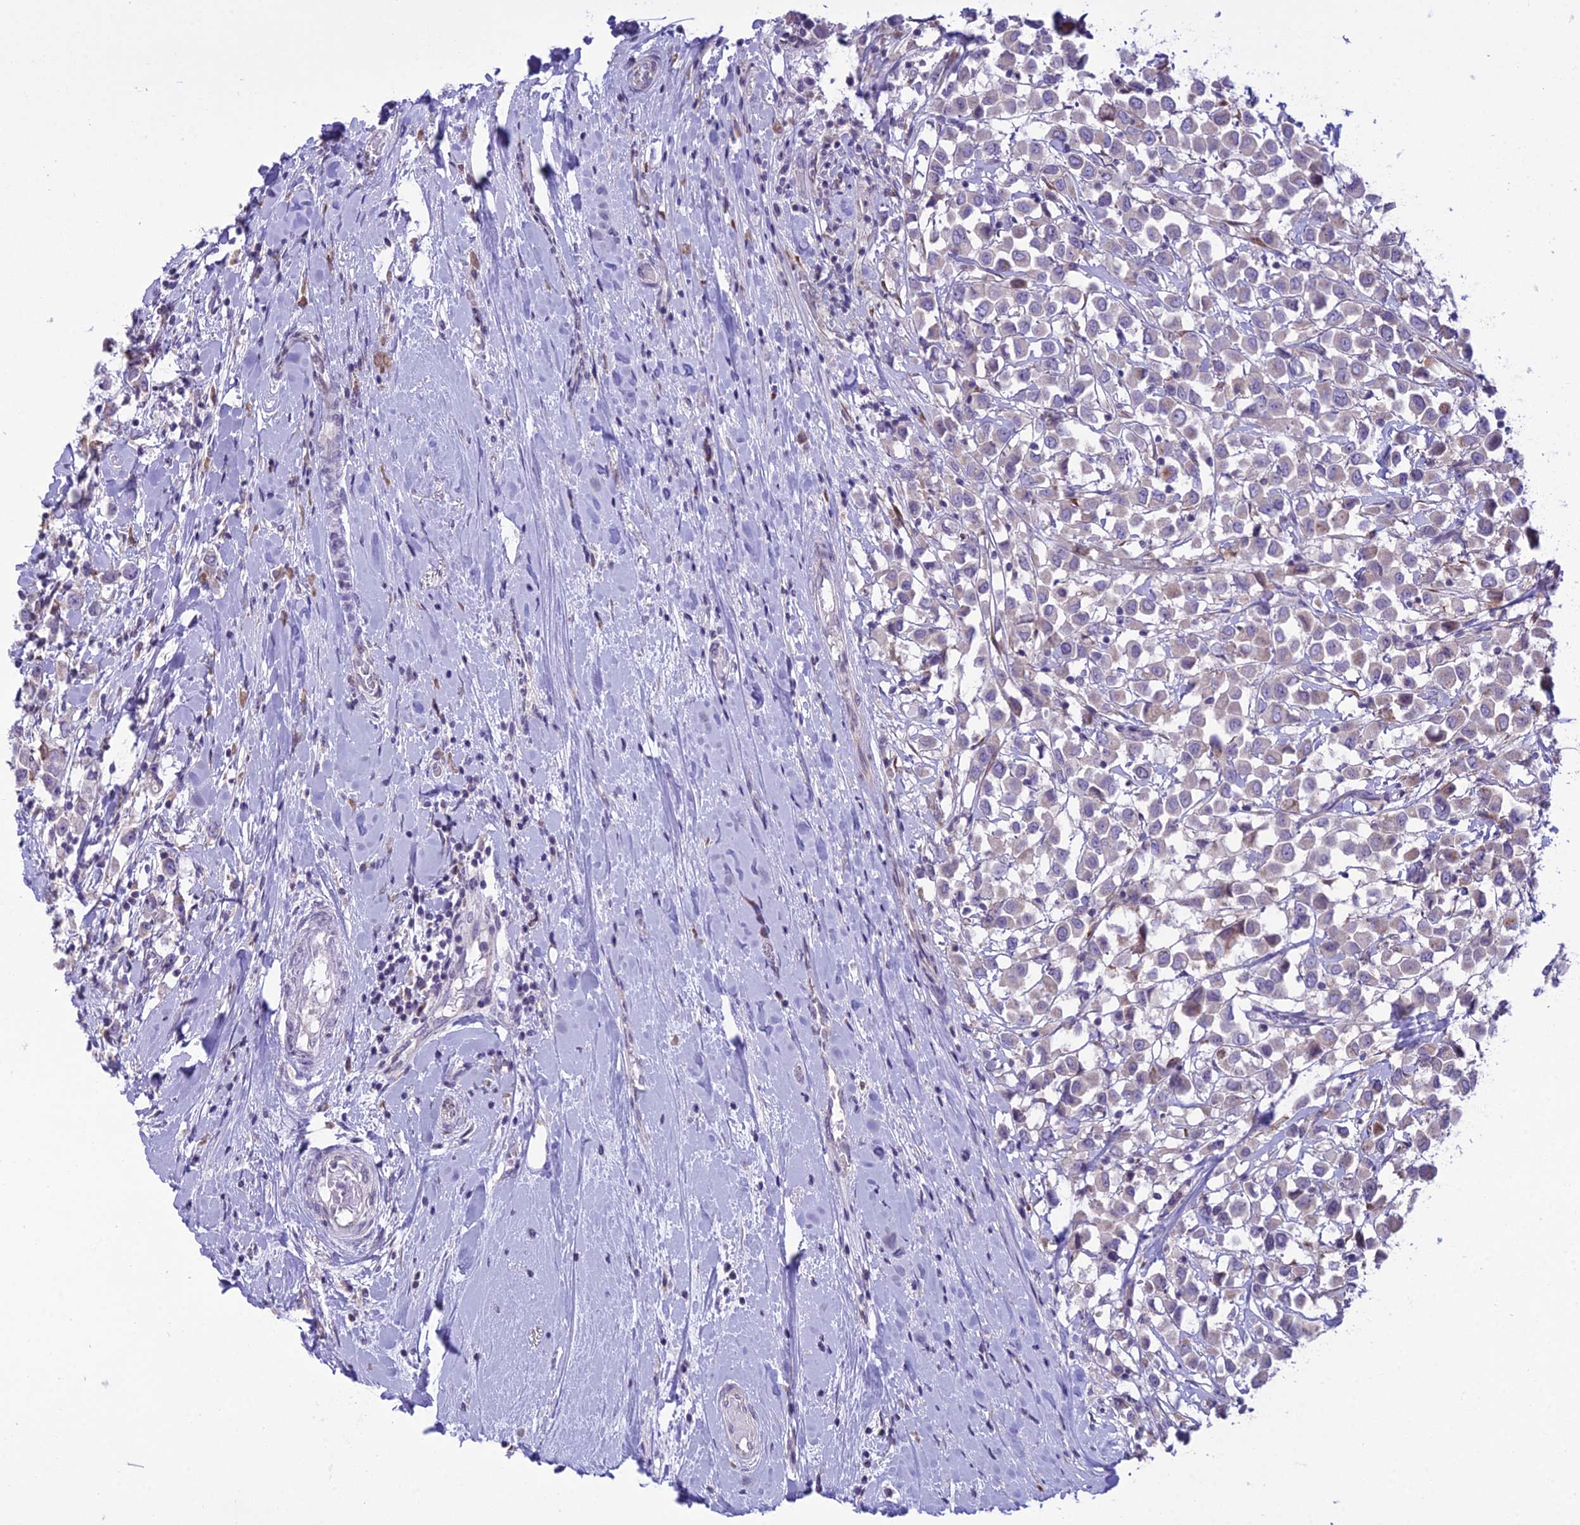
{"staining": {"intensity": "negative", "quantity": "none", "location": "none"}, "tissue": "breast cancer", "cell_type": "Tumor cells", "image_type": "cancer", "snomed": [{"axis": "morphology", "description": "Duct carcinoma"}, {"axis": "topography", "description": "Breast"}], "caption": "There is no significant expression in tumor cells of breast cancer (intraductal carcinoma). (DAB immunohistochemistry with hematoxylin counter stain).", "gene": "RPS26", "patient": {"sex": "female", "age": 61}}